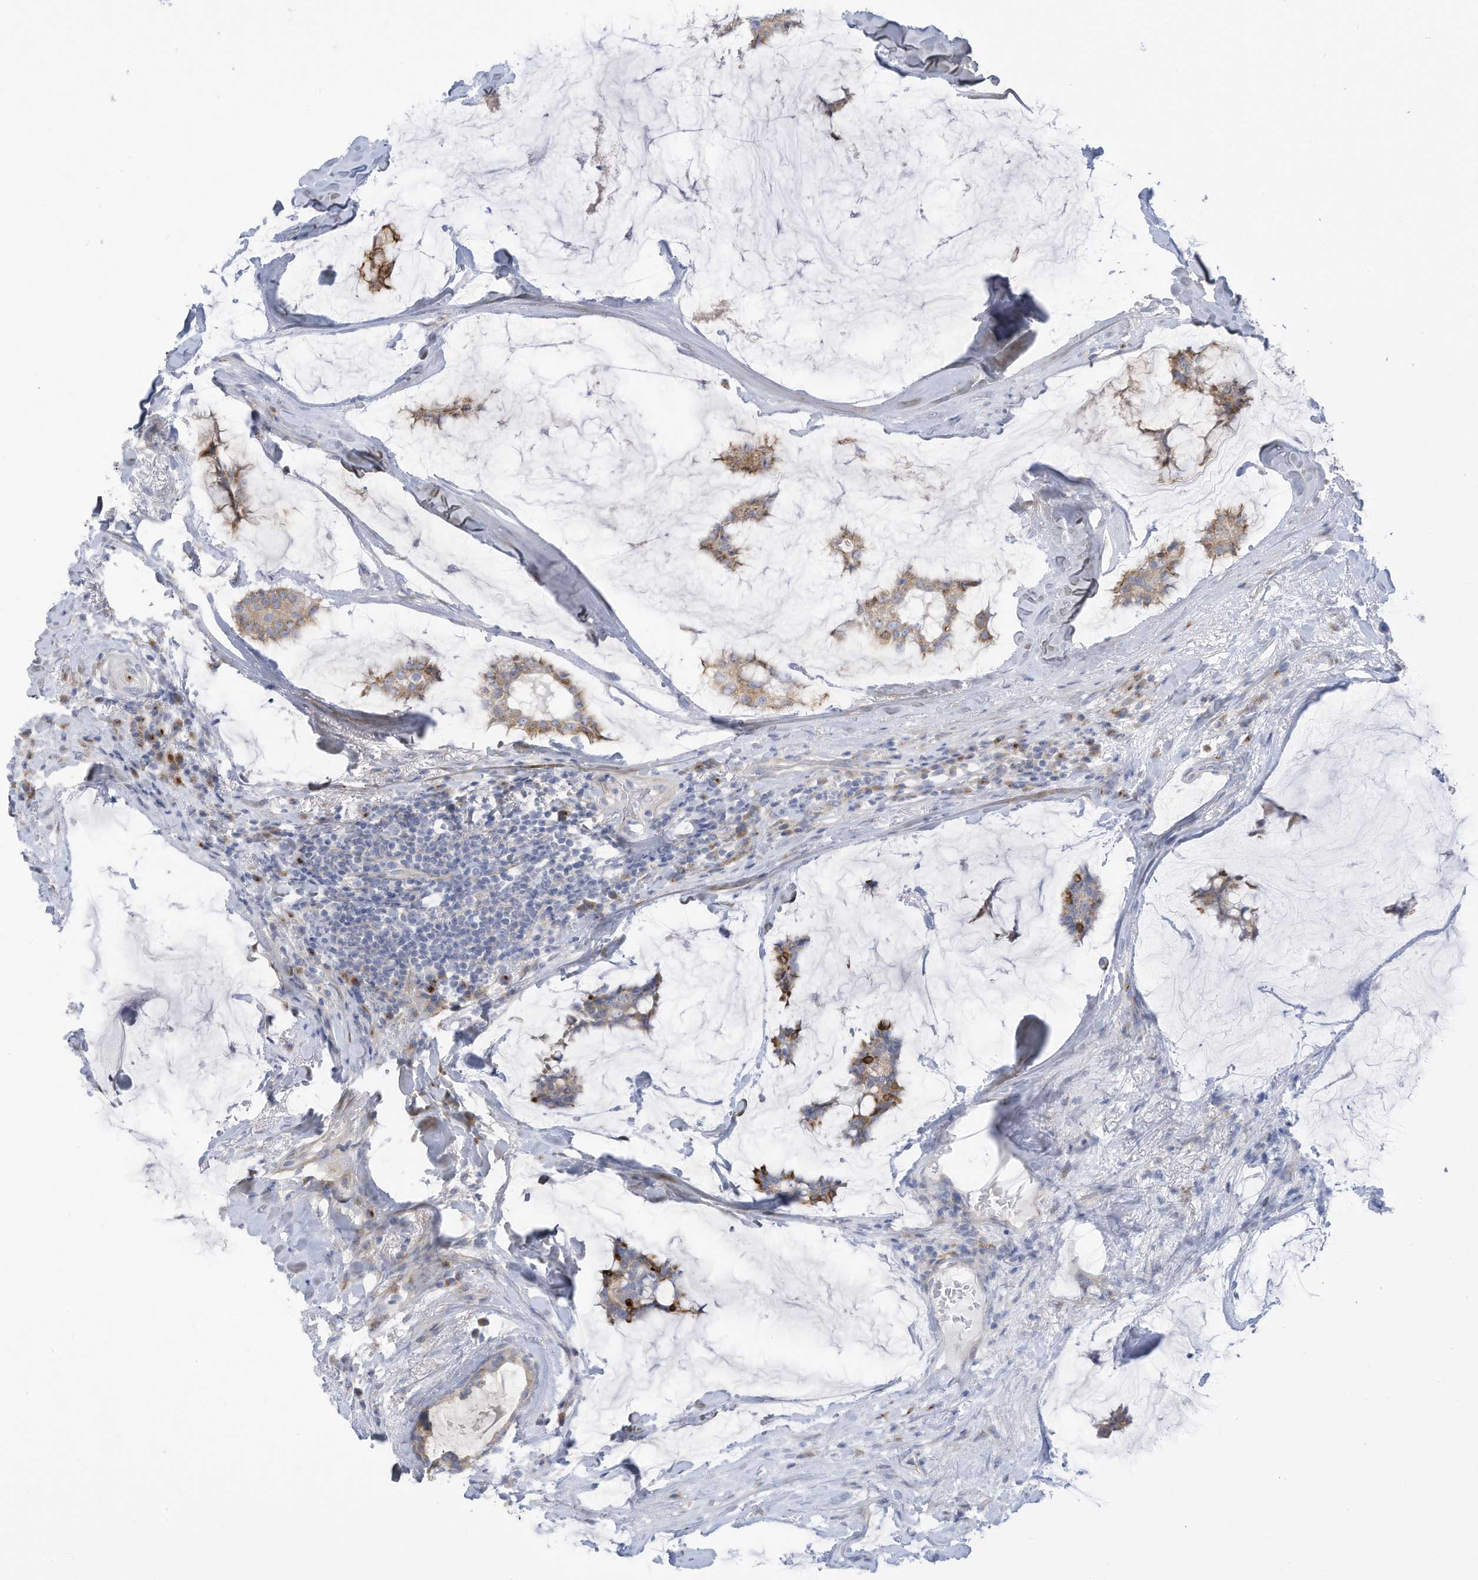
{"staining": {"intensity": "weak", "quantity": ">75%", "location": "cytoplasmic/membranous"}, "tissue": "breast cancer", "cell_type": "Tumor cells", "image_type": "cancer", "snomed": [{"axis": "morphology", "description": "Duct carcinoma"}, {"axis": "topography", "description": "Breast"}], "caption": "Brown immunohistochemical staining in breast cancer reveals weak cytoplasmic/membranous positivity in about >75% of tumor cells.", "gene": "TRMT2B", "patient": {"sex": "female", "age": 93}}